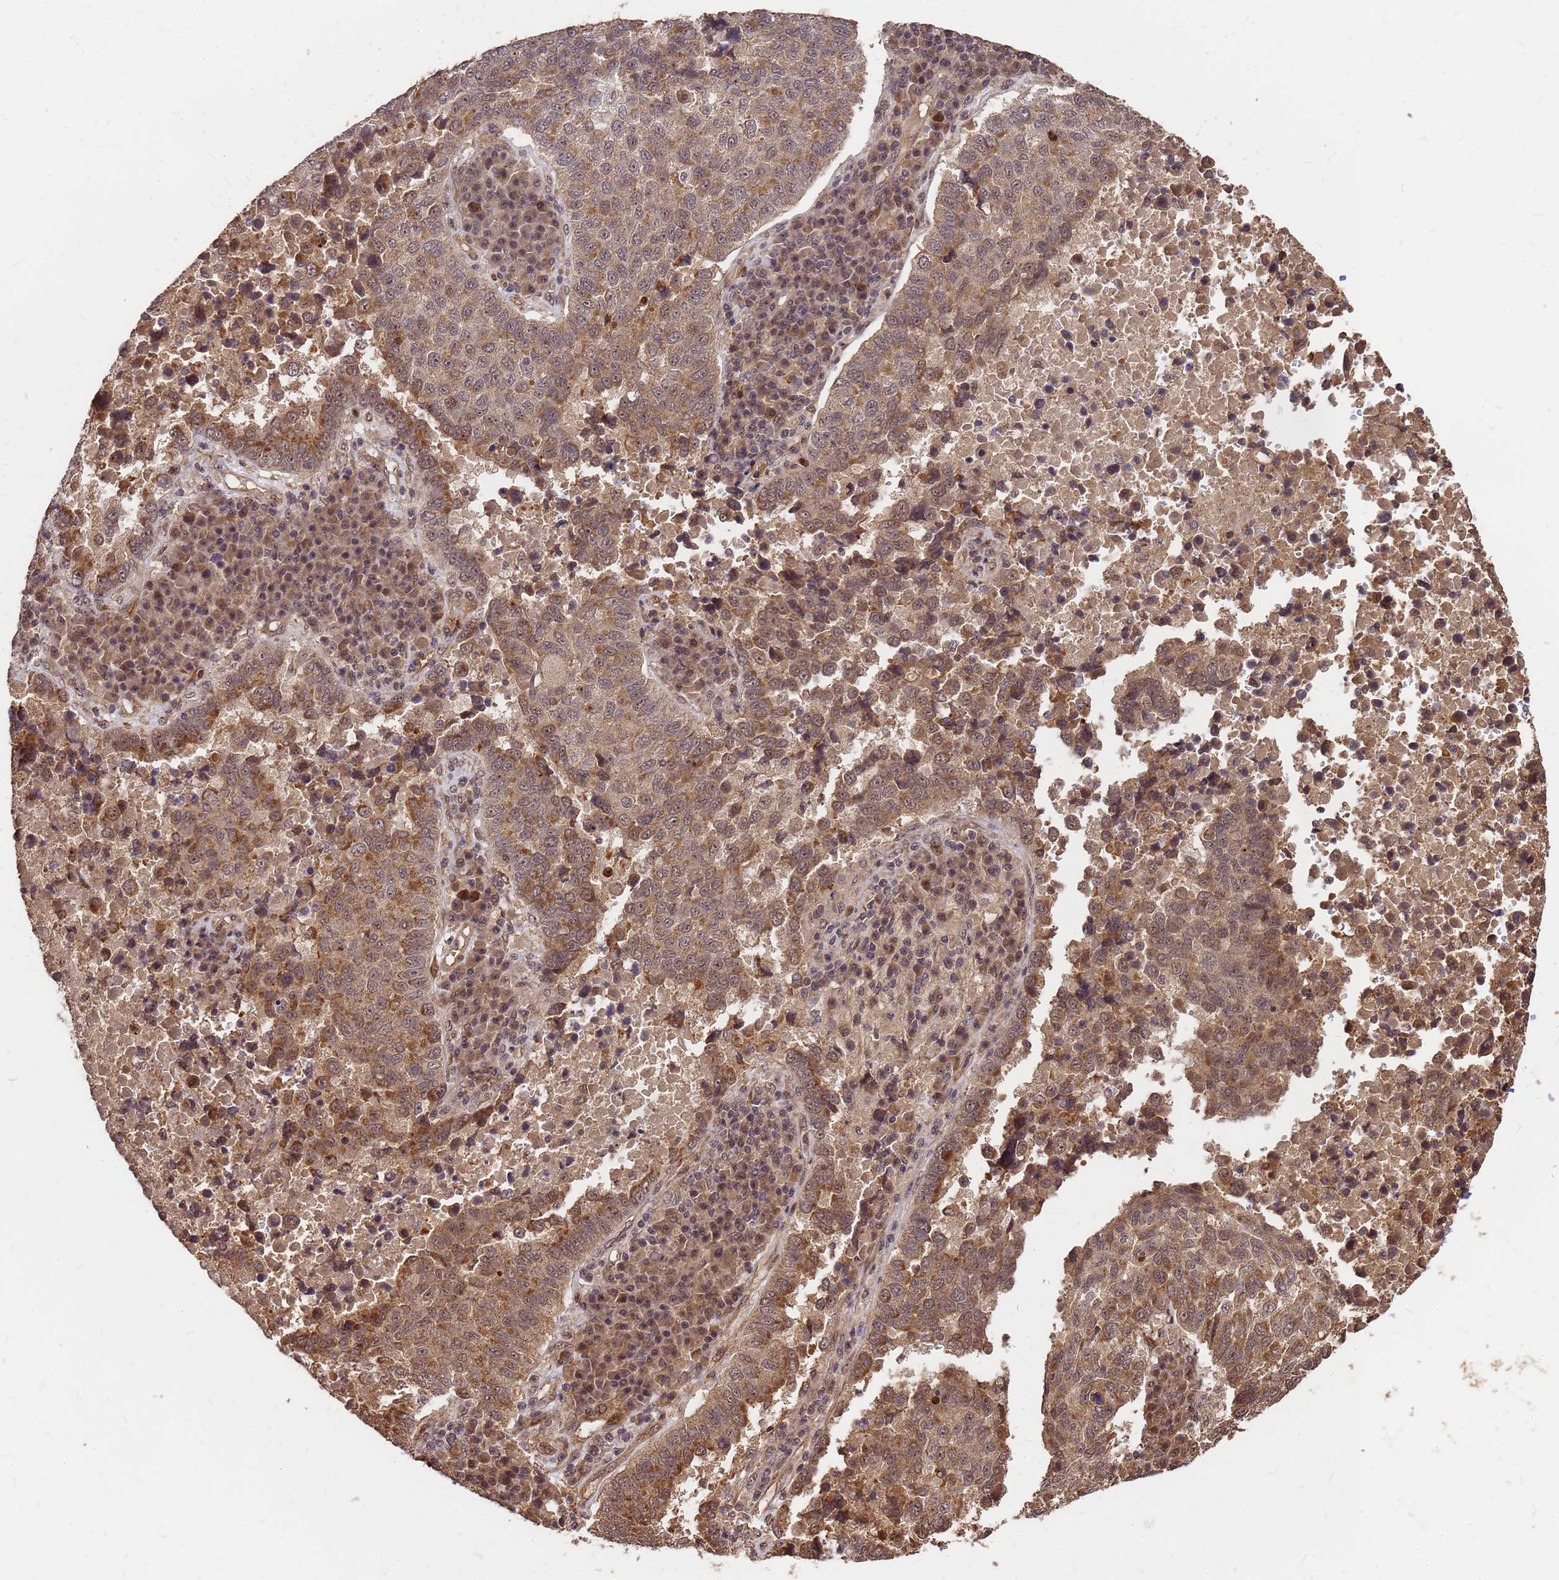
{"staining": {"intensity": "moderate", "quantity": ">75%", "location": "cytoplasmic/membranous"}, "tissue": "lung cancer", "cell_type": "Tumor cells", "image_type": "cancer", "snomed": [{"axis": "morphology", "description": "Squamous cell carcinoma, NOS"}, {"axis": "topography", "description": "Lung"}], "caption": "This micrograph reveals immunohistochemistry staining of human squamous cell carcinoma (lung), with medium moderate cytoplasmic/membranous expression in approximately >75% of tumor cells.", "gene": "GPATCH8", "patient": {"sex": "male", "age": 73}}